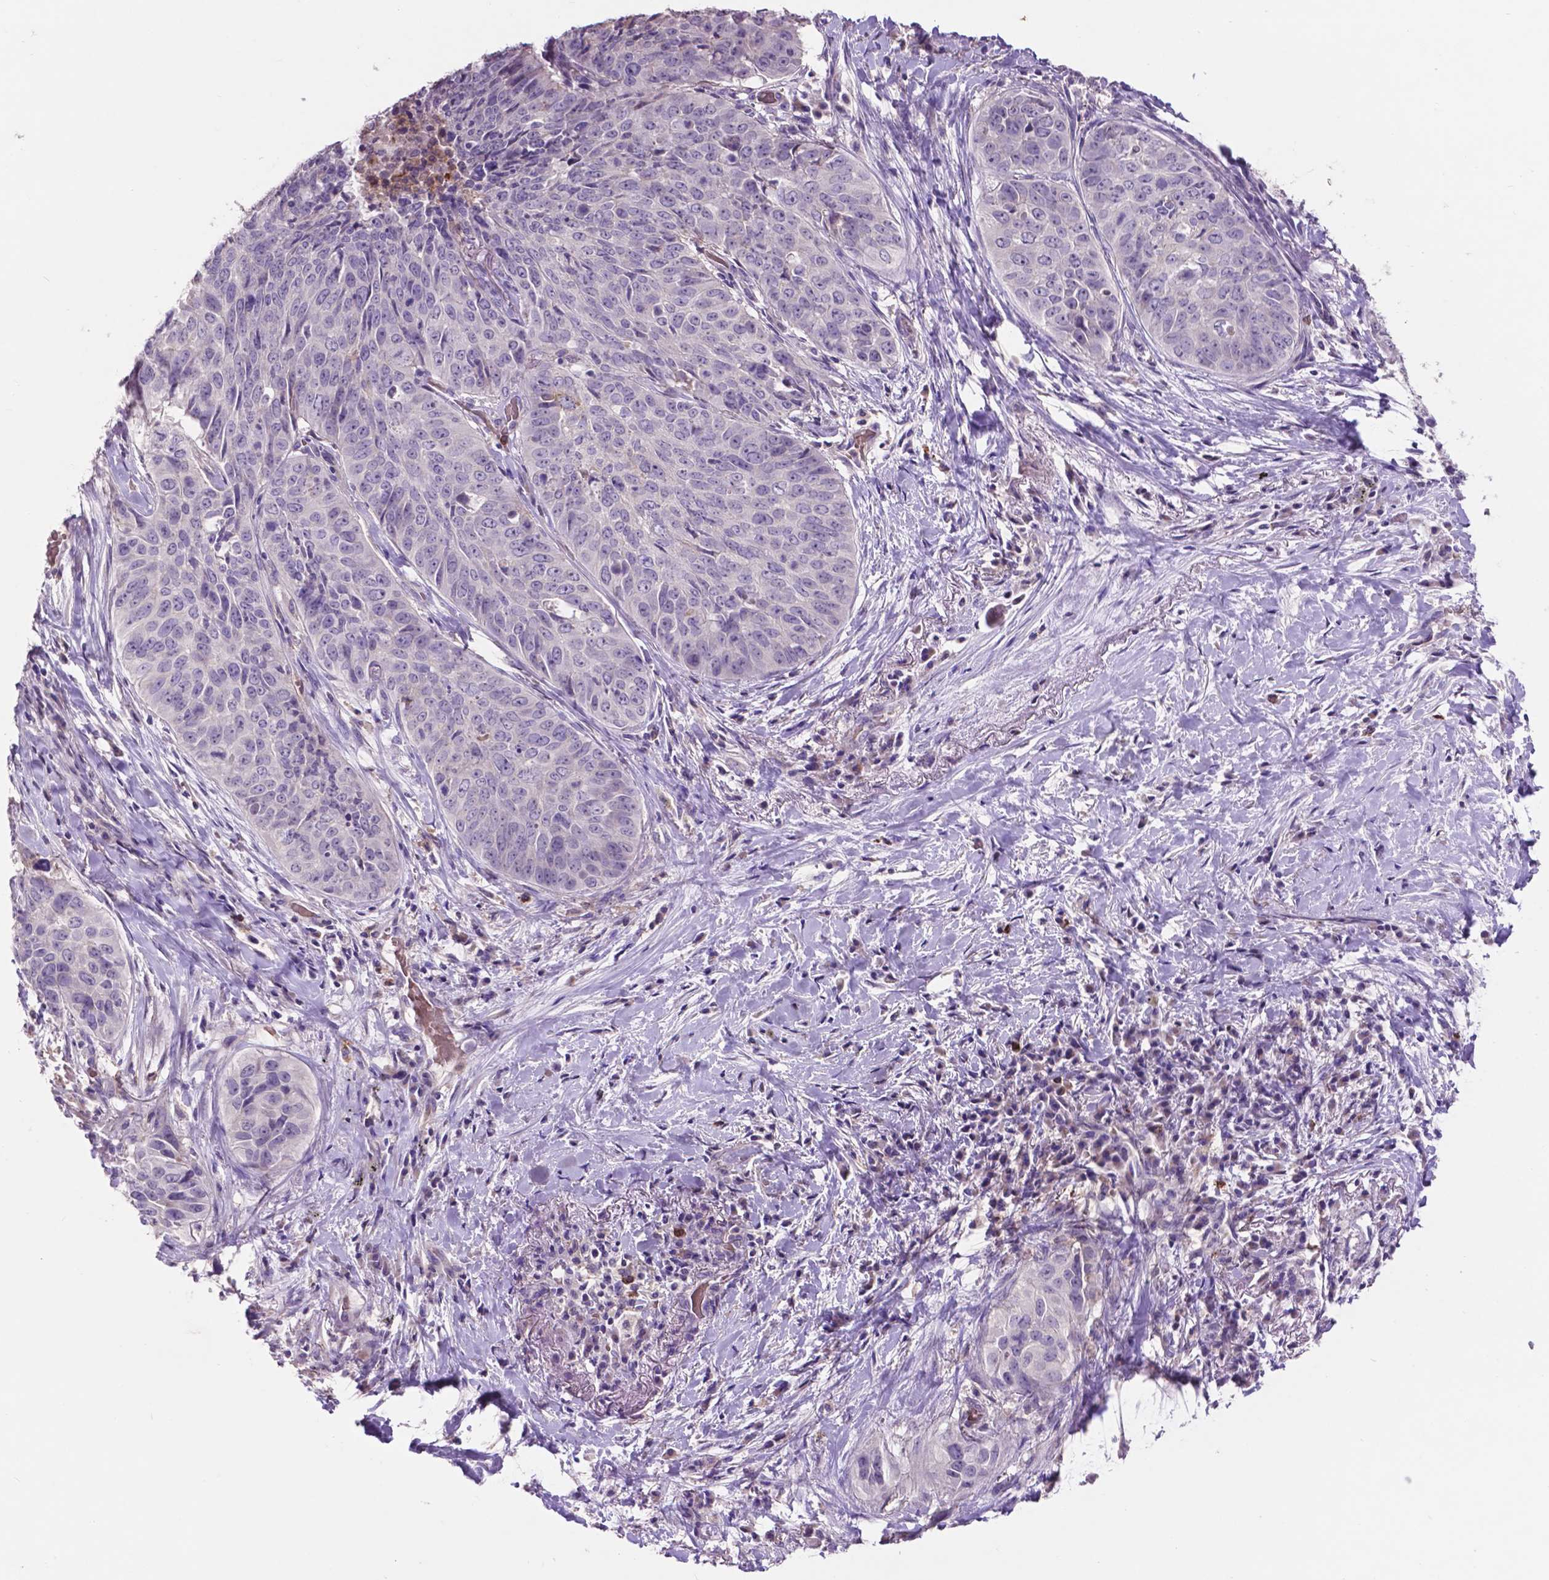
{"staining": {"intensity": "negative", "quantity": "none", "location": "none"}, "tissue": "lung cancer", "cell_type": "Tumor cells", "image_type": "cancer", "snomed": [{"axis": "morphology", "description": "Normal tissue, NOS"}, {"axis": "morphology", "description": "Squamous cell carcinoma, NOS"}, {"axis": "topography", "description": "Bronchus"}, {"axis": "topography", "description": "Lung"}], "caption": "Immunohistochemical staining of human lung cancer displays no significant staining in tumor cells.", "gene": "PLSCR1", "patient": {"sex": "male", "age": 64}}